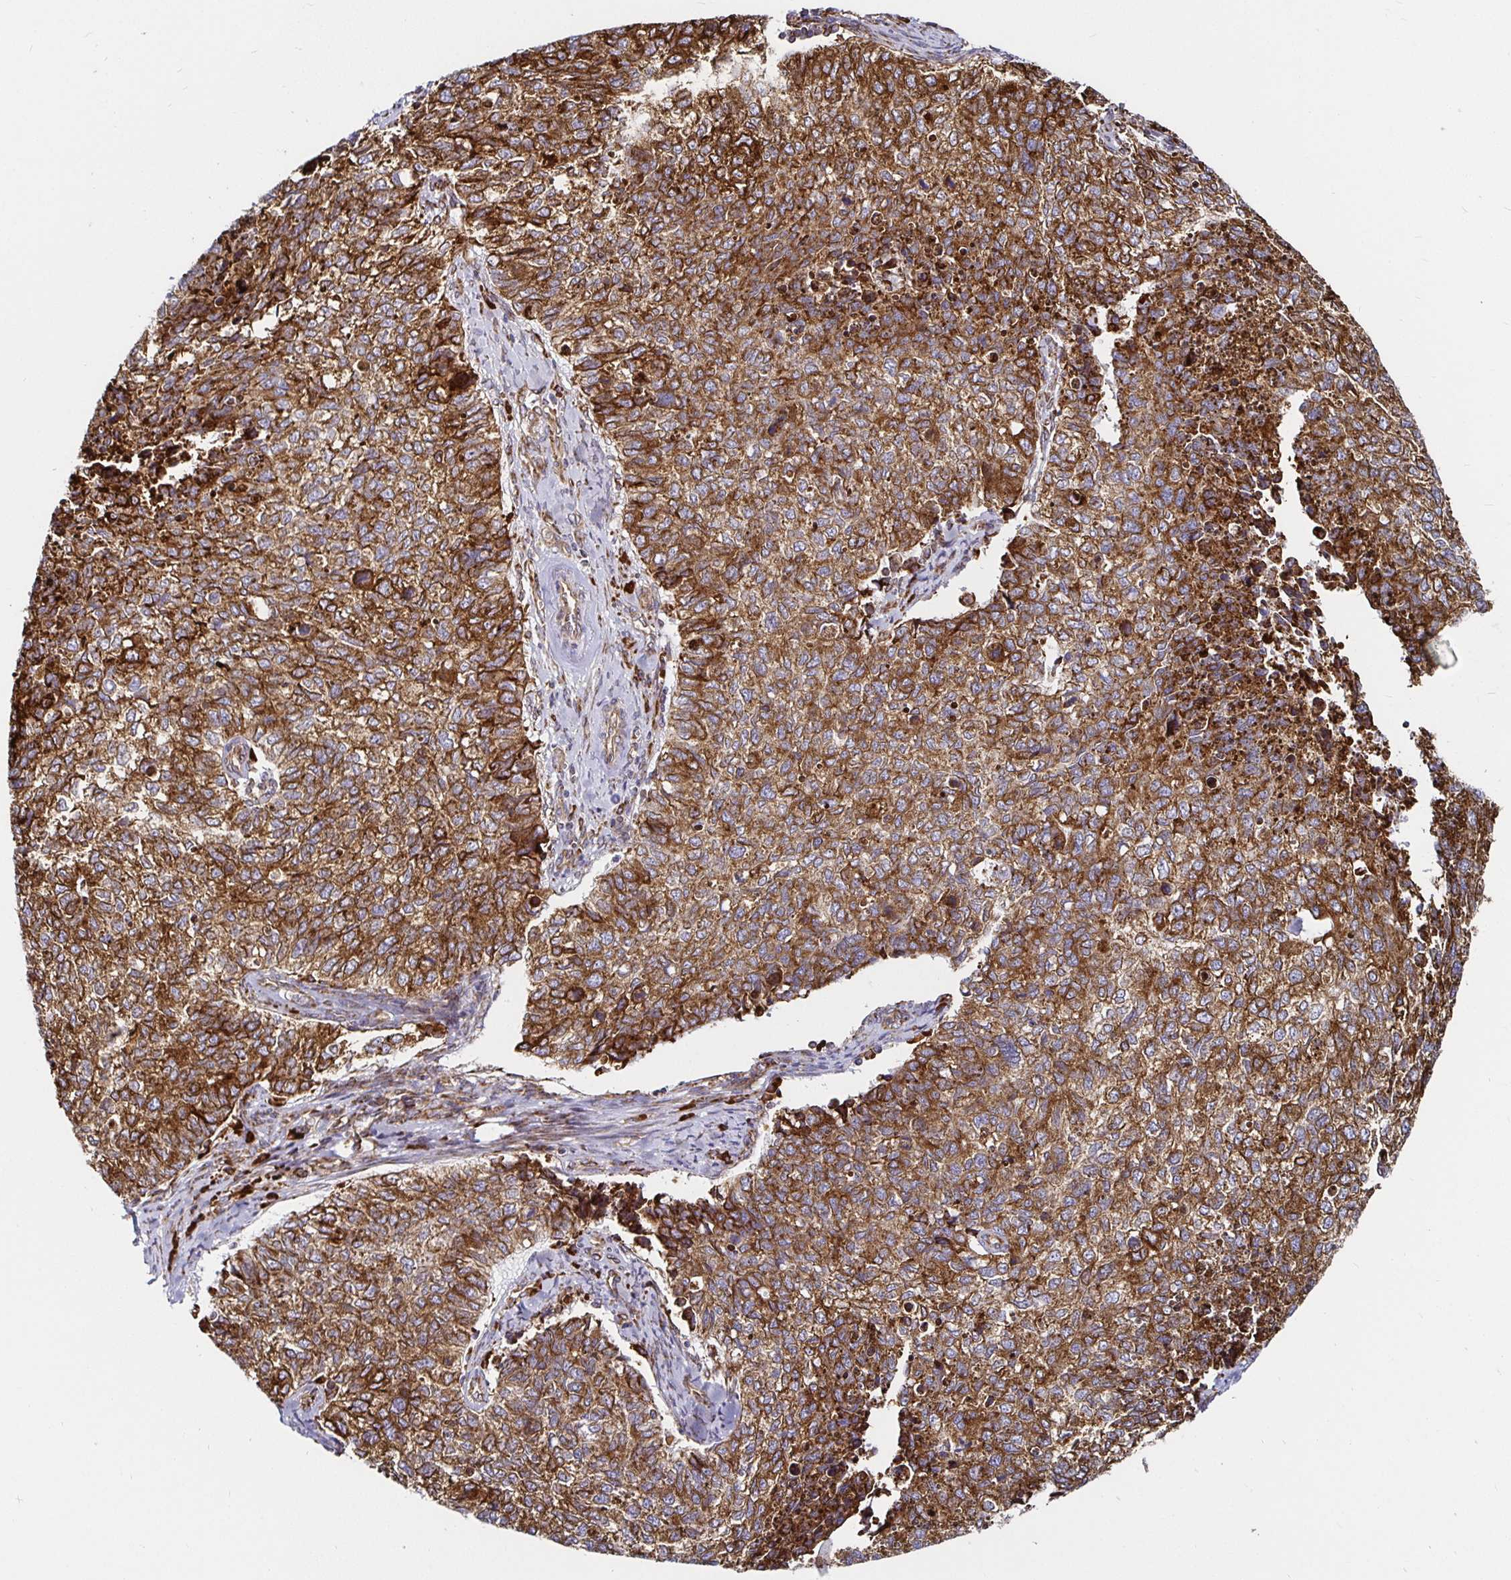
{"staining": {"intensity": "moderate", "quantity": ">75%", "location": "cytoplasmic/membranous"}, "tissue": "cervical cancer", "cell_type": "Tumor cells", "image_type": "cancer", "snomed": [{"axis": "morphology", "description": "Adenocarcinoma, NOS"}, {"axis": "topography", "description": "Cervix"}], "caption": "Immunohistochemical staining of adenocarcinoma (cervical) reveals moderate cytoplasmic/membranous protein staining in approximately >75% of tumor cells. Using DAB (3,3'-diaminobenzidine) (brown) and hematoxylin (blue) stains, captured at high magnification using brightfield microscopy.", "gene": "SMYD3", "patient": {"sex": "female", "age": 63}}